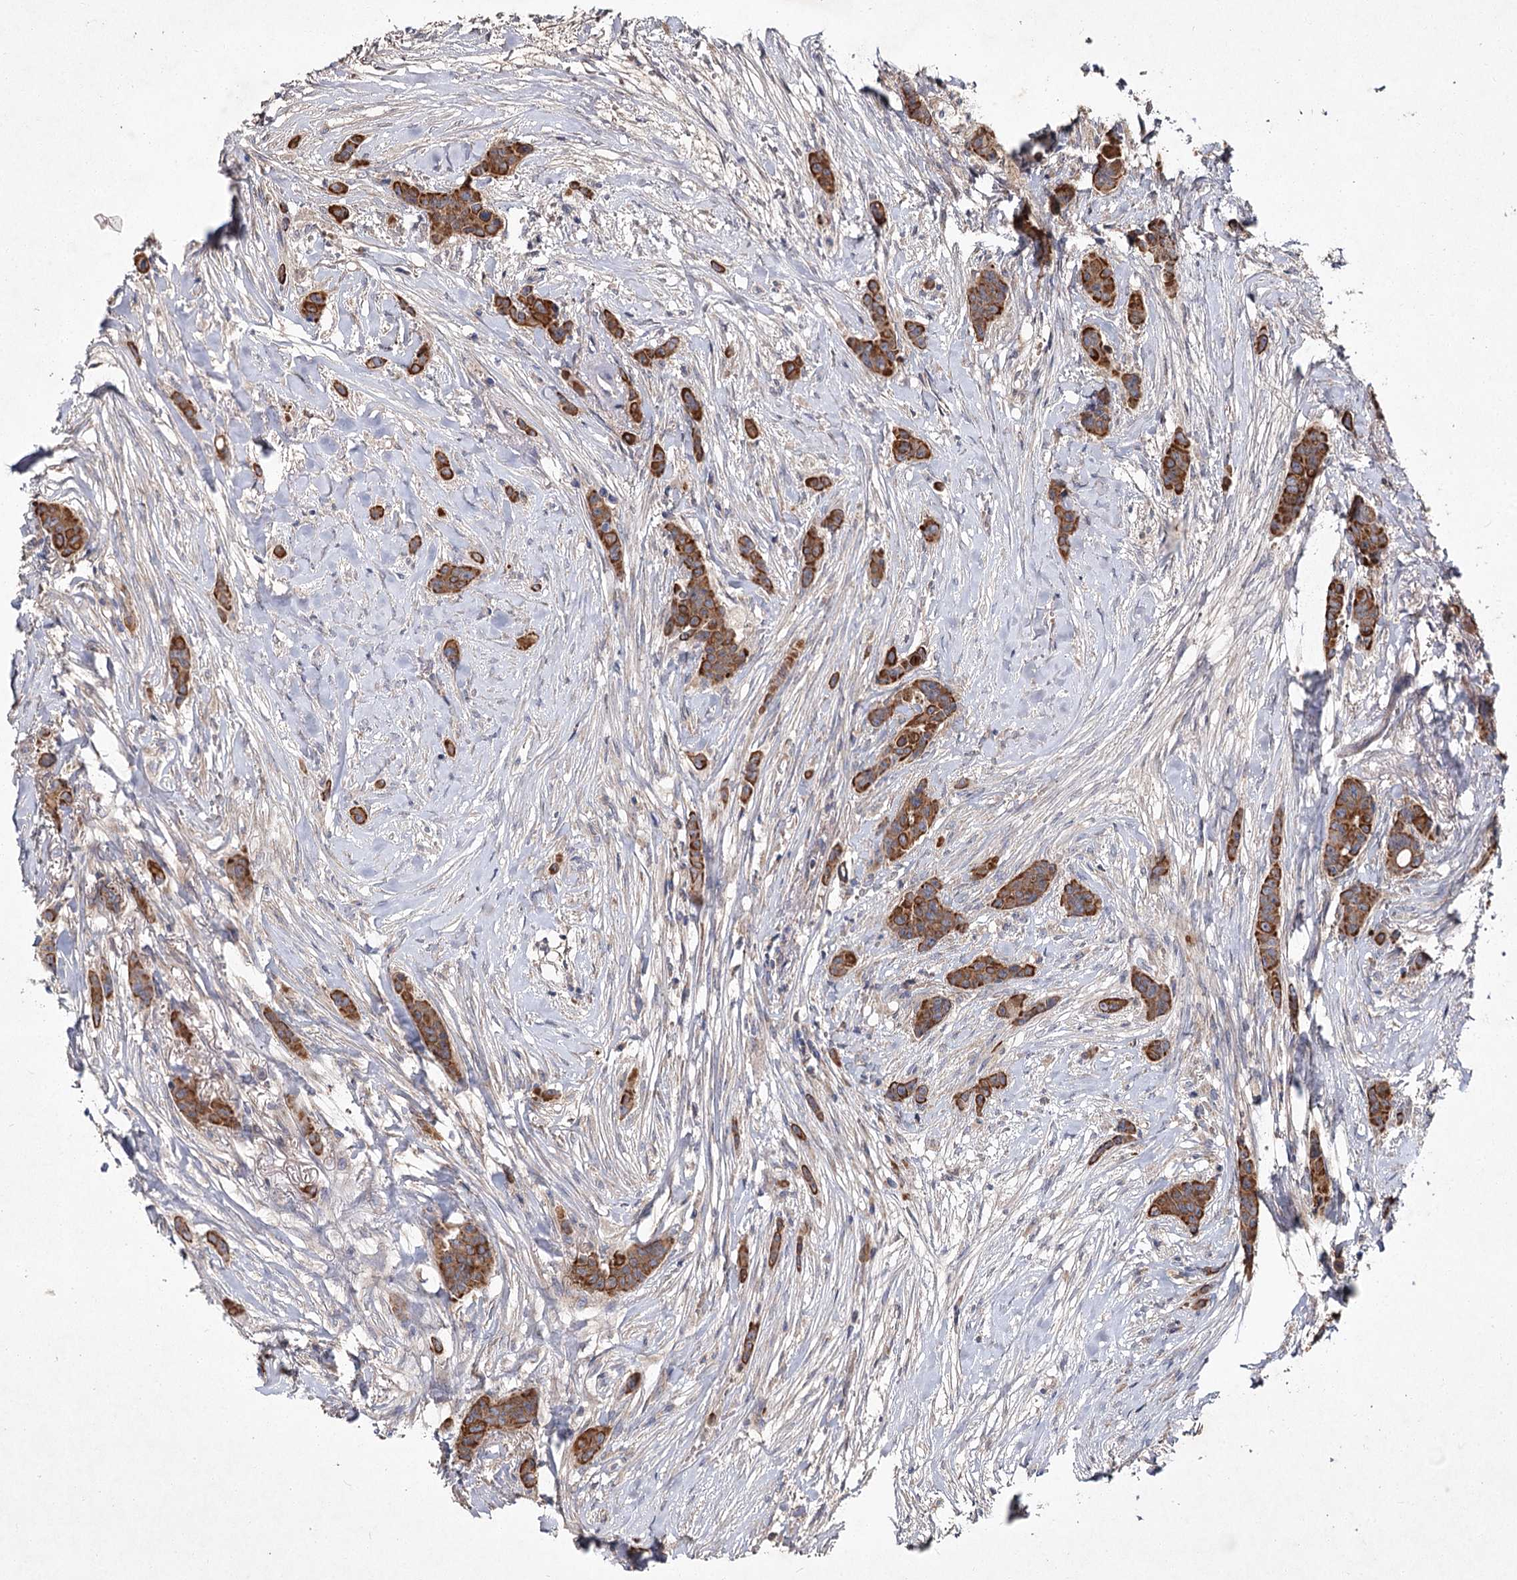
{"staining": {"intensity": "strong", "quantity": ">75%", "location": "cytoplasmic/membranous"}, "tissue": "breast cancer", "cell_type": "Tumor cells", "image_type": "cancer", "snomed": [{"axis": "morphology", "description": "Duct carcinoma"}, {"axis": "topography", "description": "Breast"}], "caption": "The micrograph shows a brown stain indicating the presence of a protein in the cytoplasmic/membranous of tumor cells in intraductal carcinoma (breast). (IHC, brightfield microscopy, high magnification).", "gene": "MFN1", "patient": {"sex": "female", "age": 40}}